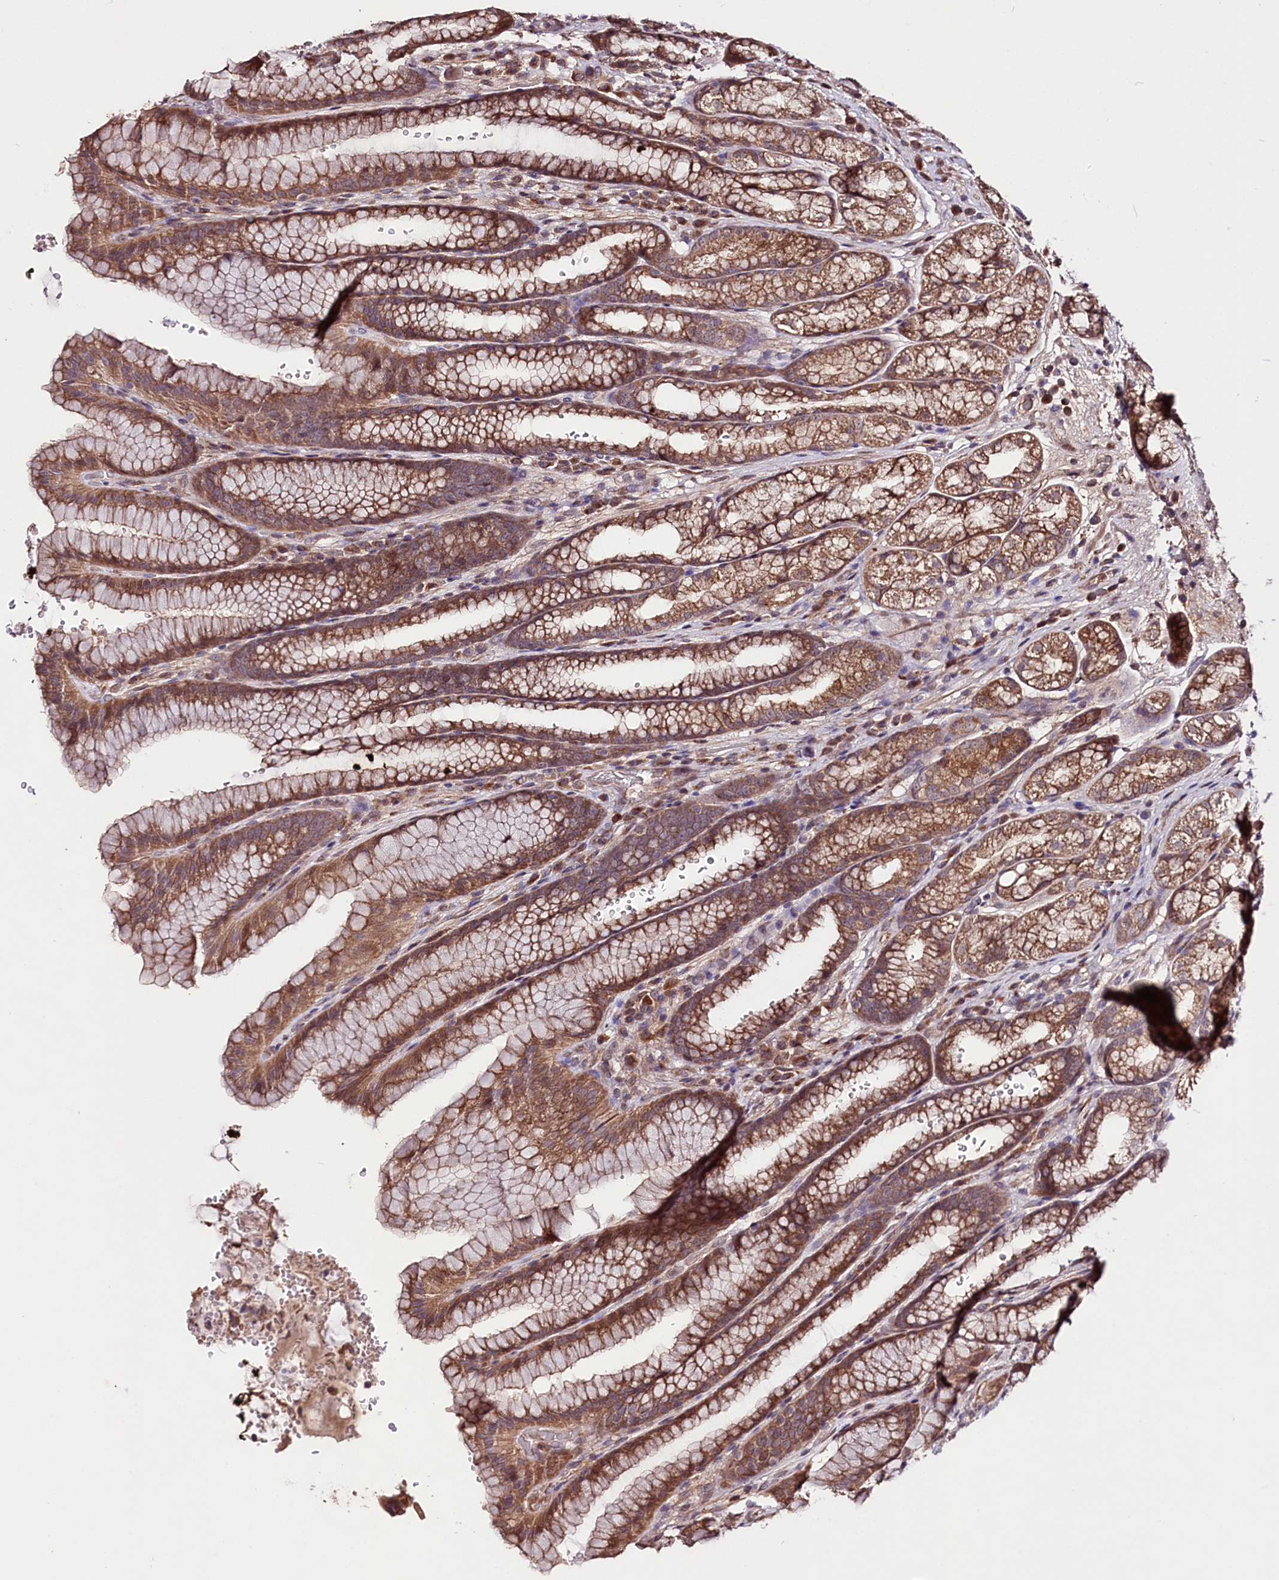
{"staining": {"intensity": "moderate", "quantity": ">75%", "location": "cytoplasmic/membranous"}, "tissue": "stomach", "cell_type": "Glandular cells", "image_type": "normal", "snomed": [{"axis": "morphology", "description": "Normal tissue, NOS"}, {"axis": "morphology", "description": "Adenocarcinoma, NOS"}, {"axis": "topography", "description": "Stomach"}], "caption": "This photomicrograph exhibits immunohistochemistry (IHC) staining of normal human stomach, with medium moderate cytoplasmic/membranous expression in approximately >75% of glandular cells.", "gene": "TNPO3", "patient": {"sex": "male", "age": 57}}